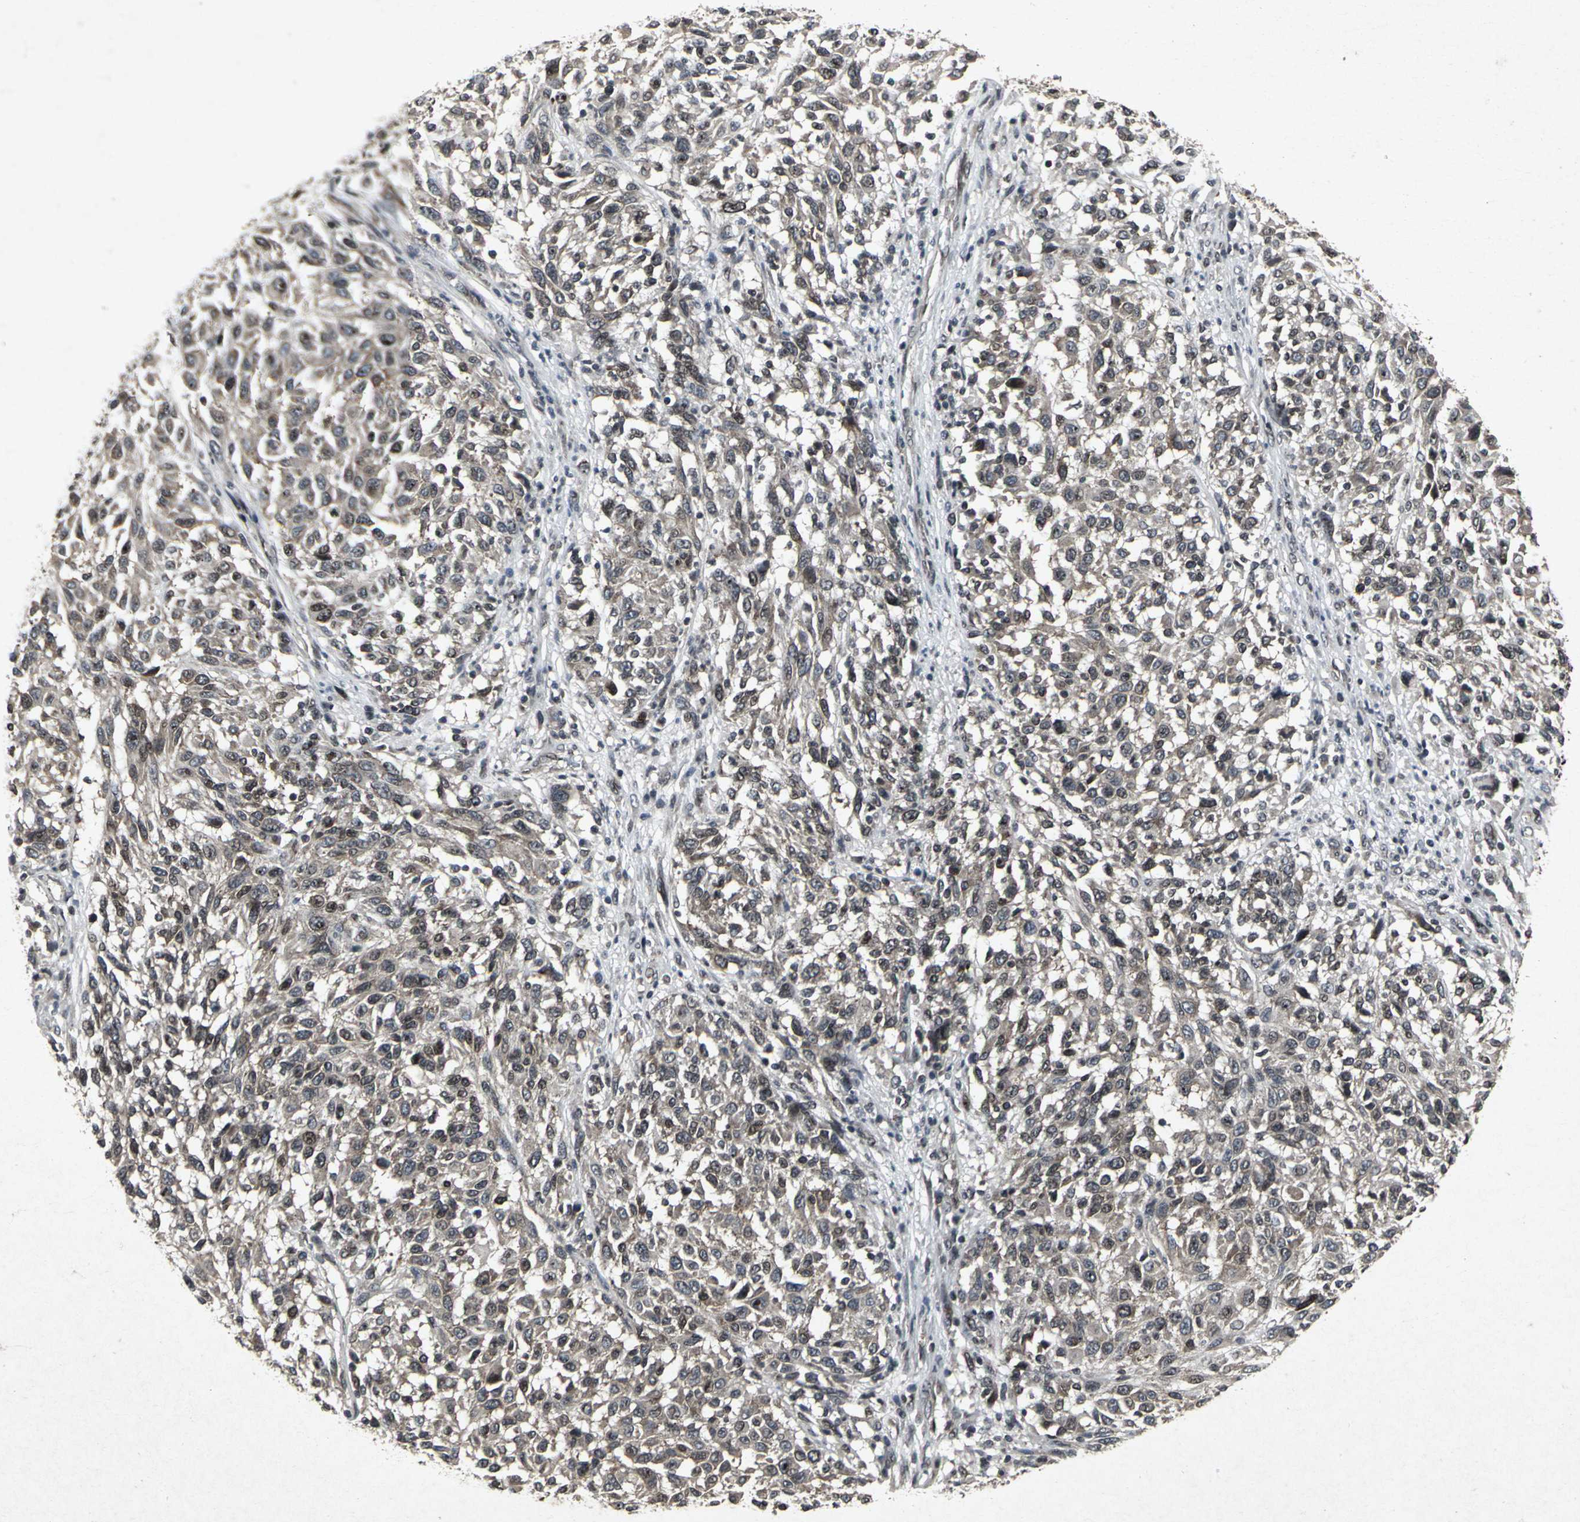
{"staining": {"intensity": "strong", "quantity": "25%-75%", "location": "nuclear"}, "tissue": "melanoma", "cell_type": "Tumor cells", "image_type": "cancer", "snomed": [{"axis": "morphology", "description": "Malignant melanoma, Metastatic site"}, {"axis": "topography", "description": "Lymph node"}], "caption": "Brown immunohistochemical staining in malignant melanoma (metastatic site) shows strong nuclear staining in about 25%-75% of tumor cells.", "gene": "SH2B3", "patient": {"sex": "male", "age": 61}}